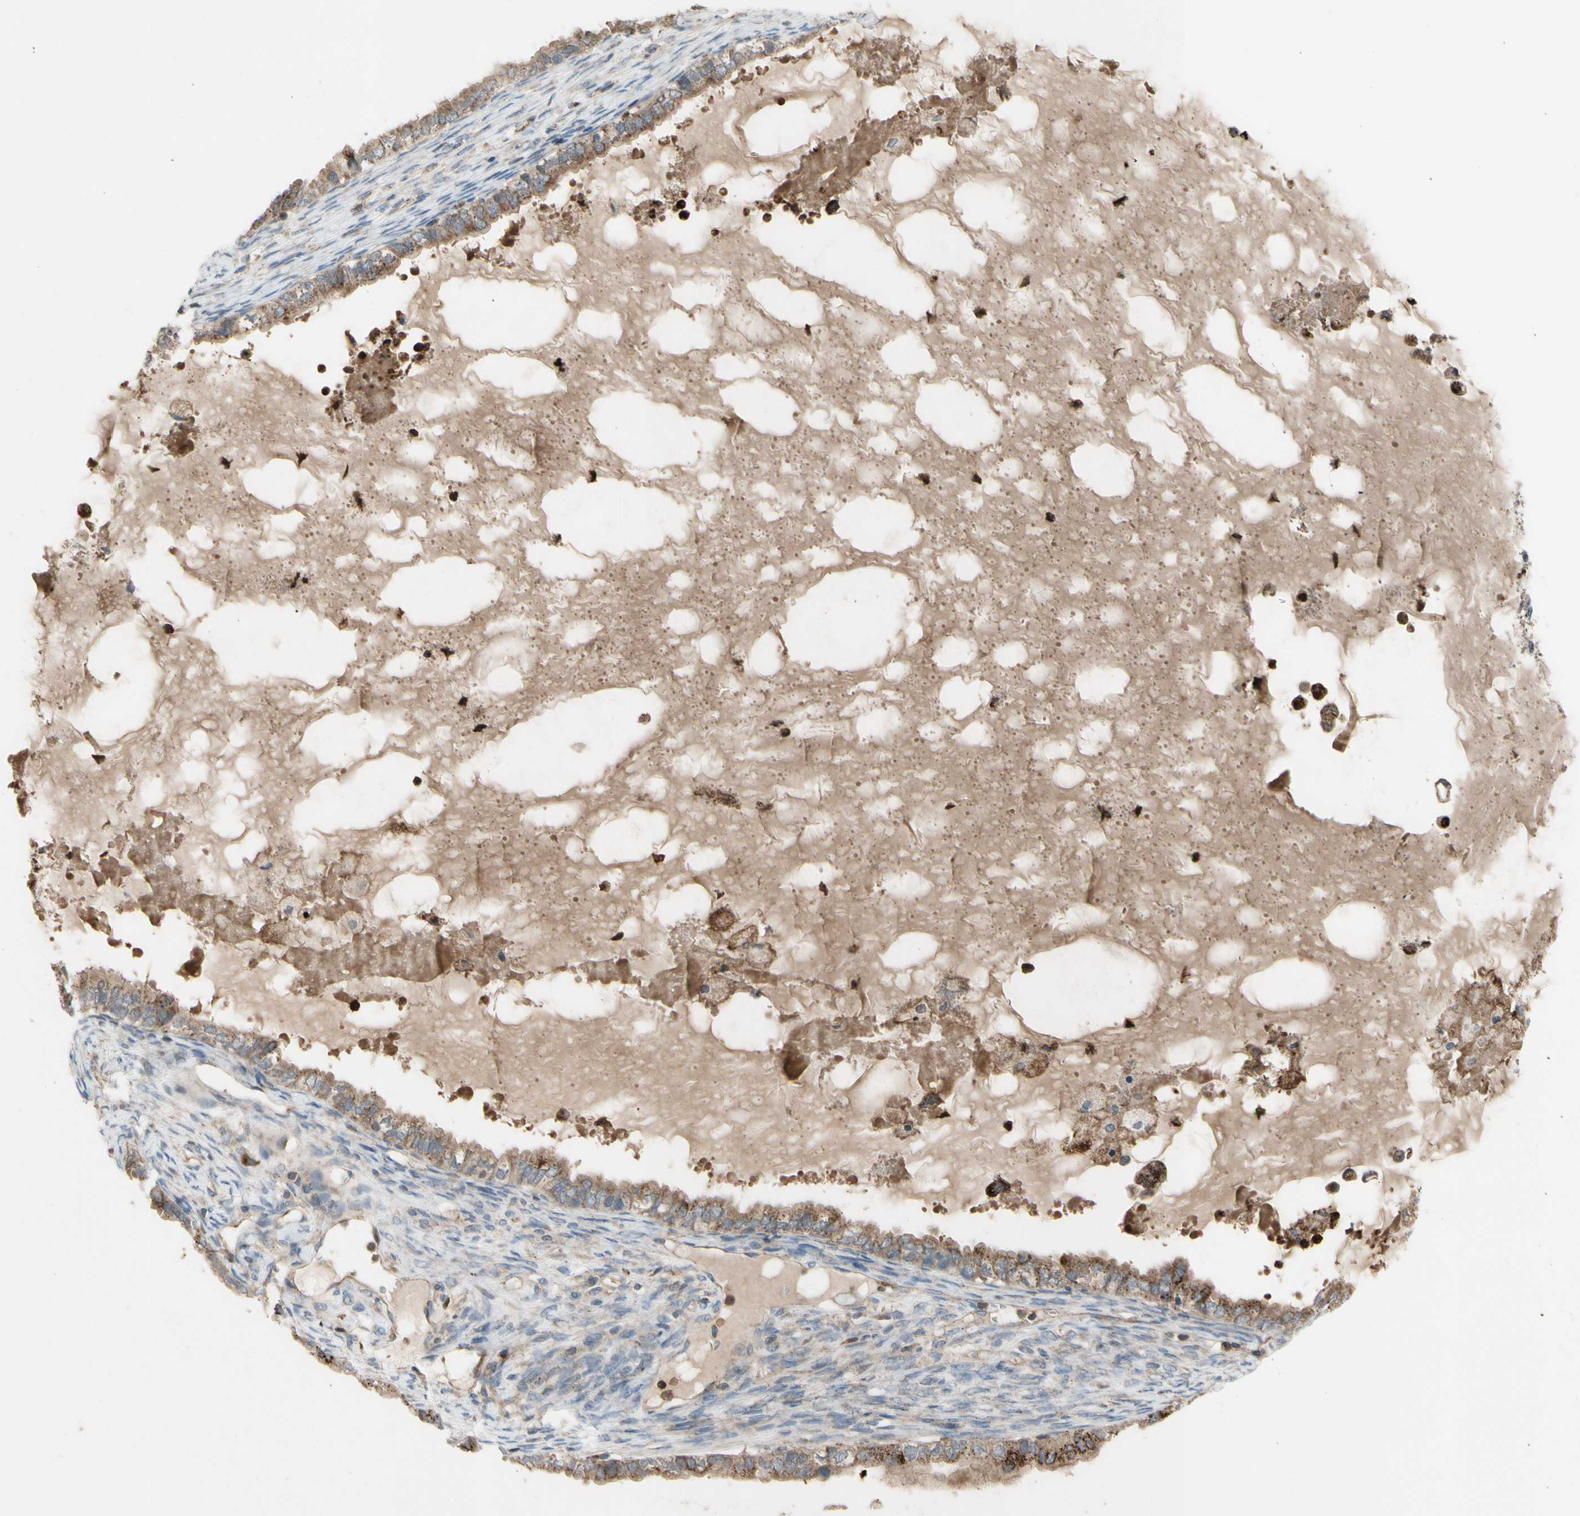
{"staining": {"intensity": "moderate", "quantity": ">75%", "location": "cytoplasmic/membranous"}, "tissue": "ovarian cancer", "cell_type": "Tumor cells", "image_type": "cancer", "snomed": [{"axis": "morphology", "description": "Cystadenocarcinoma, mucinous, NOS"}, {"axis": "topography", "description": "Ovary"}], "caption": "A histopathology image of human ovarian cancer stained for a protein displays moderate cytoplasmic/membranous brown staining in tumor cells.", "gene": "GALNT5", "patient": {"sex": "female", "age": 80}}